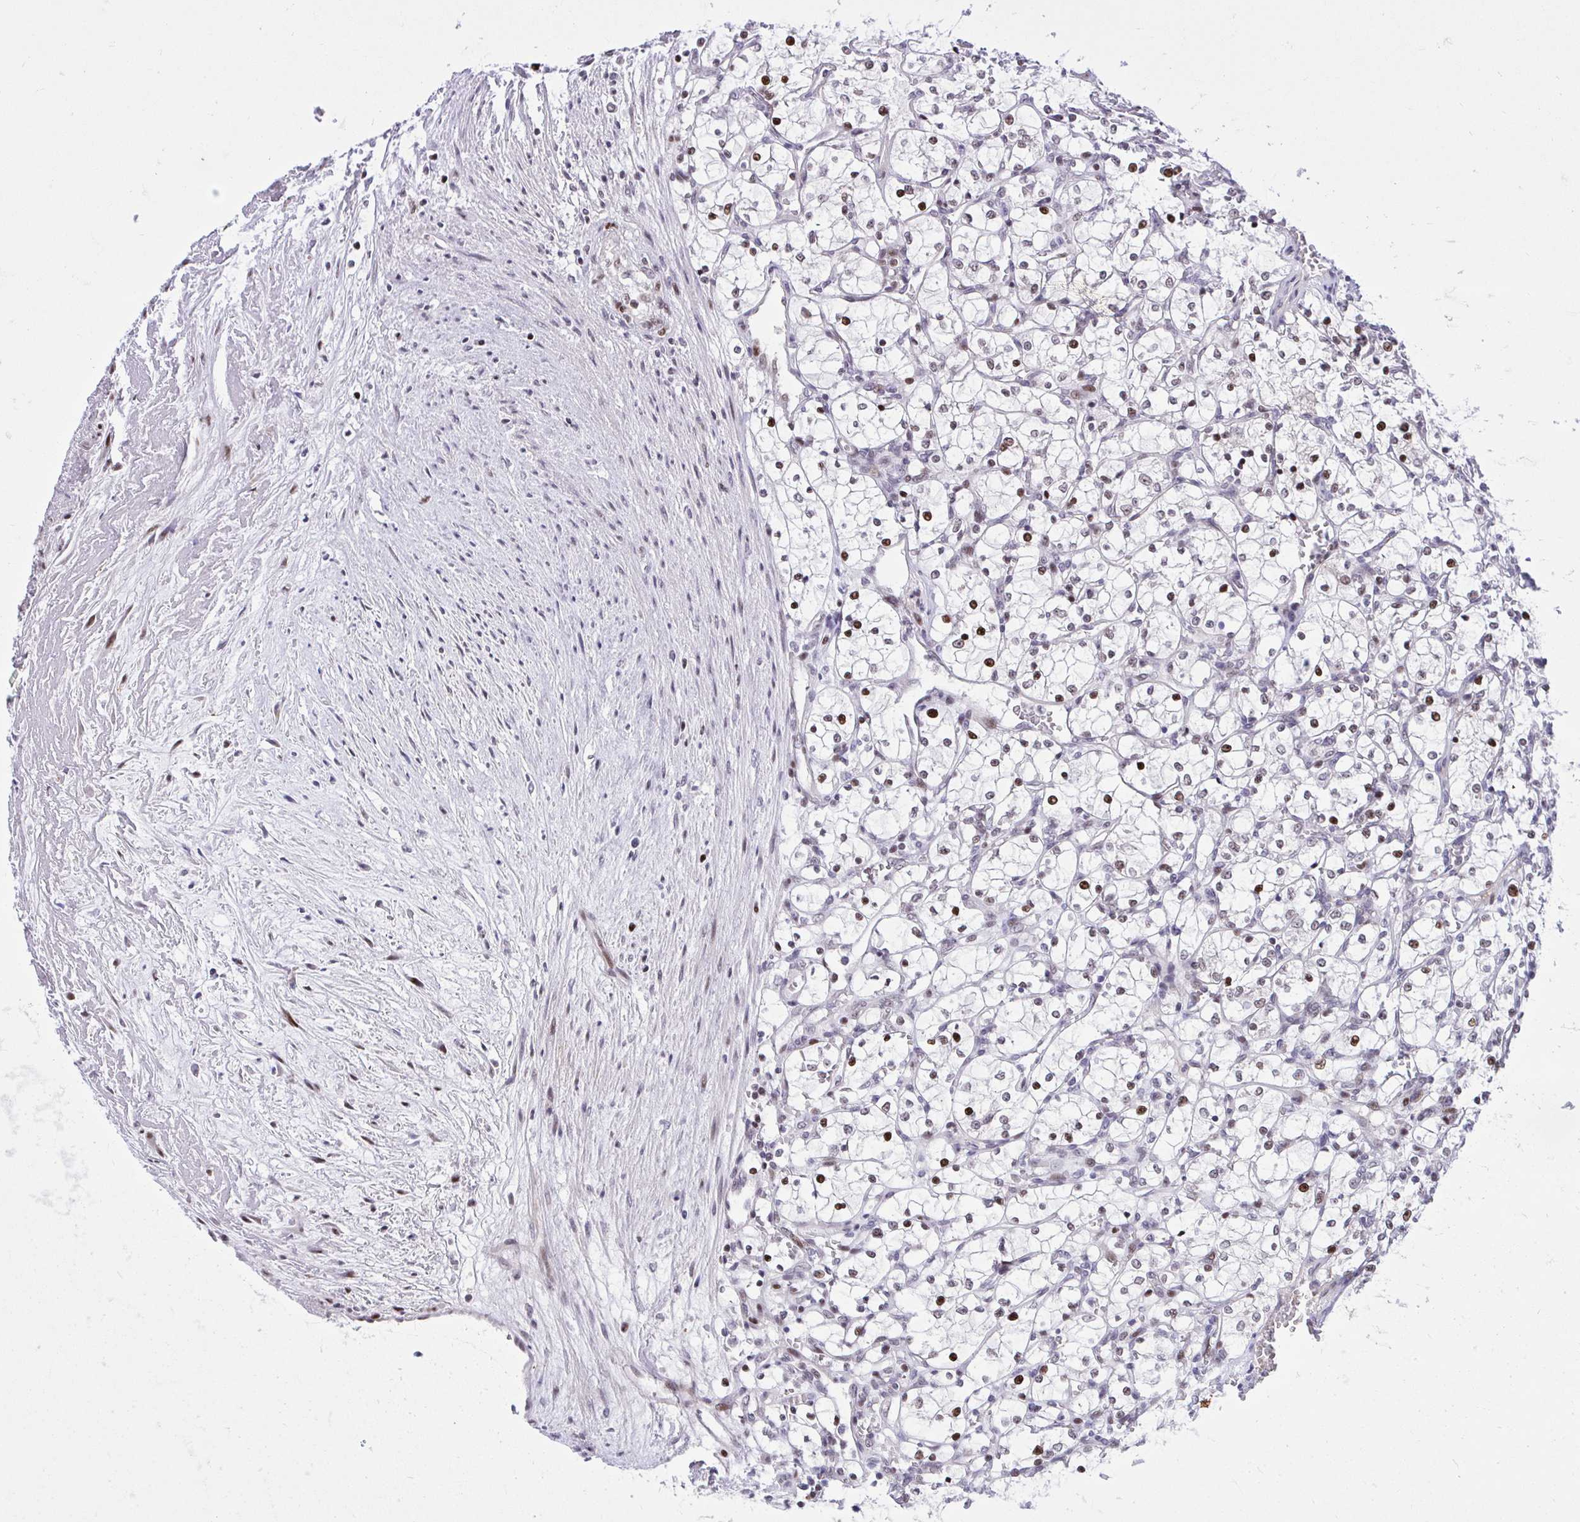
{"staining": {"intensity": "moderate", "quantity": "25%-75%", "location": "nuclear"}, "tissue": "renal cancer", "cell_type": "Tumor cells", "image_type": "cancer", "snomed": [{"axis": "morphology", "description": "Adenocarcinoma, NOS"}, {"axis": "topography", "description": "Kidney"}], "caption": "Renal cancer was stained to show a protein in brown. There is medium levels of moderate nuclear staining in approximately 25%-75% of tumor cells.", "gene": "C14orf39", "patient": {"sex": "female", "age": 69}}